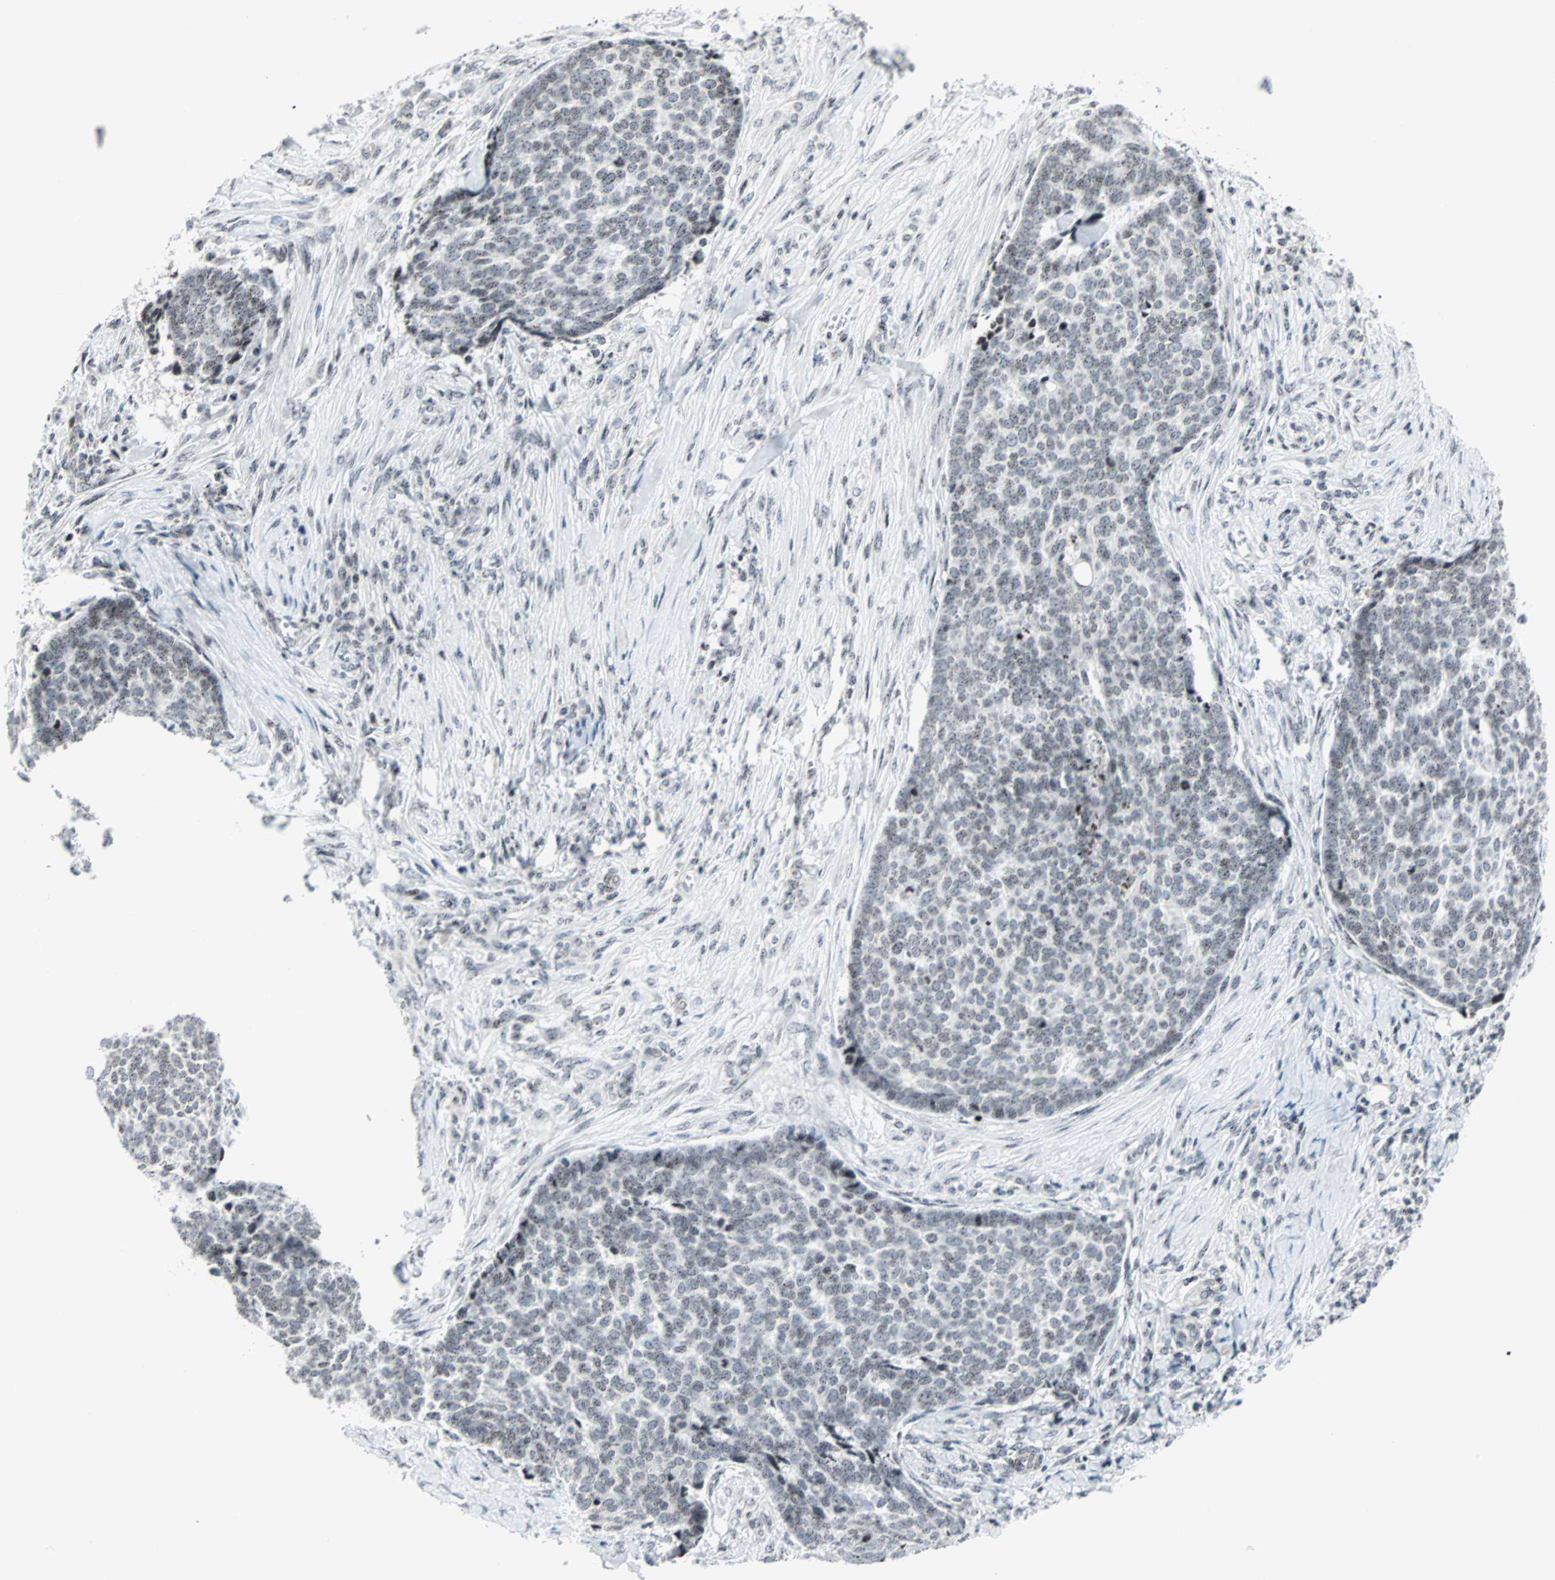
{"staining": {"intensity": "weak", "quantity": ">75%", "location": "nuclear"}, "tissue": "skin cancer", "cell_type": "Tumor cells", "image_type": "cancer", "snomed": [{"axis": "morphology", "description": "Basal cell carcinoma"}, {"axis": "topography", "description": "Skin"}], "caption": "Skin cancer (basal cell carcinoma) stained for a protein exhibits weak nuclear positivity in tumor cells.", "gene": "CENPA", "patient": {"sex": "male", "age": 84}}